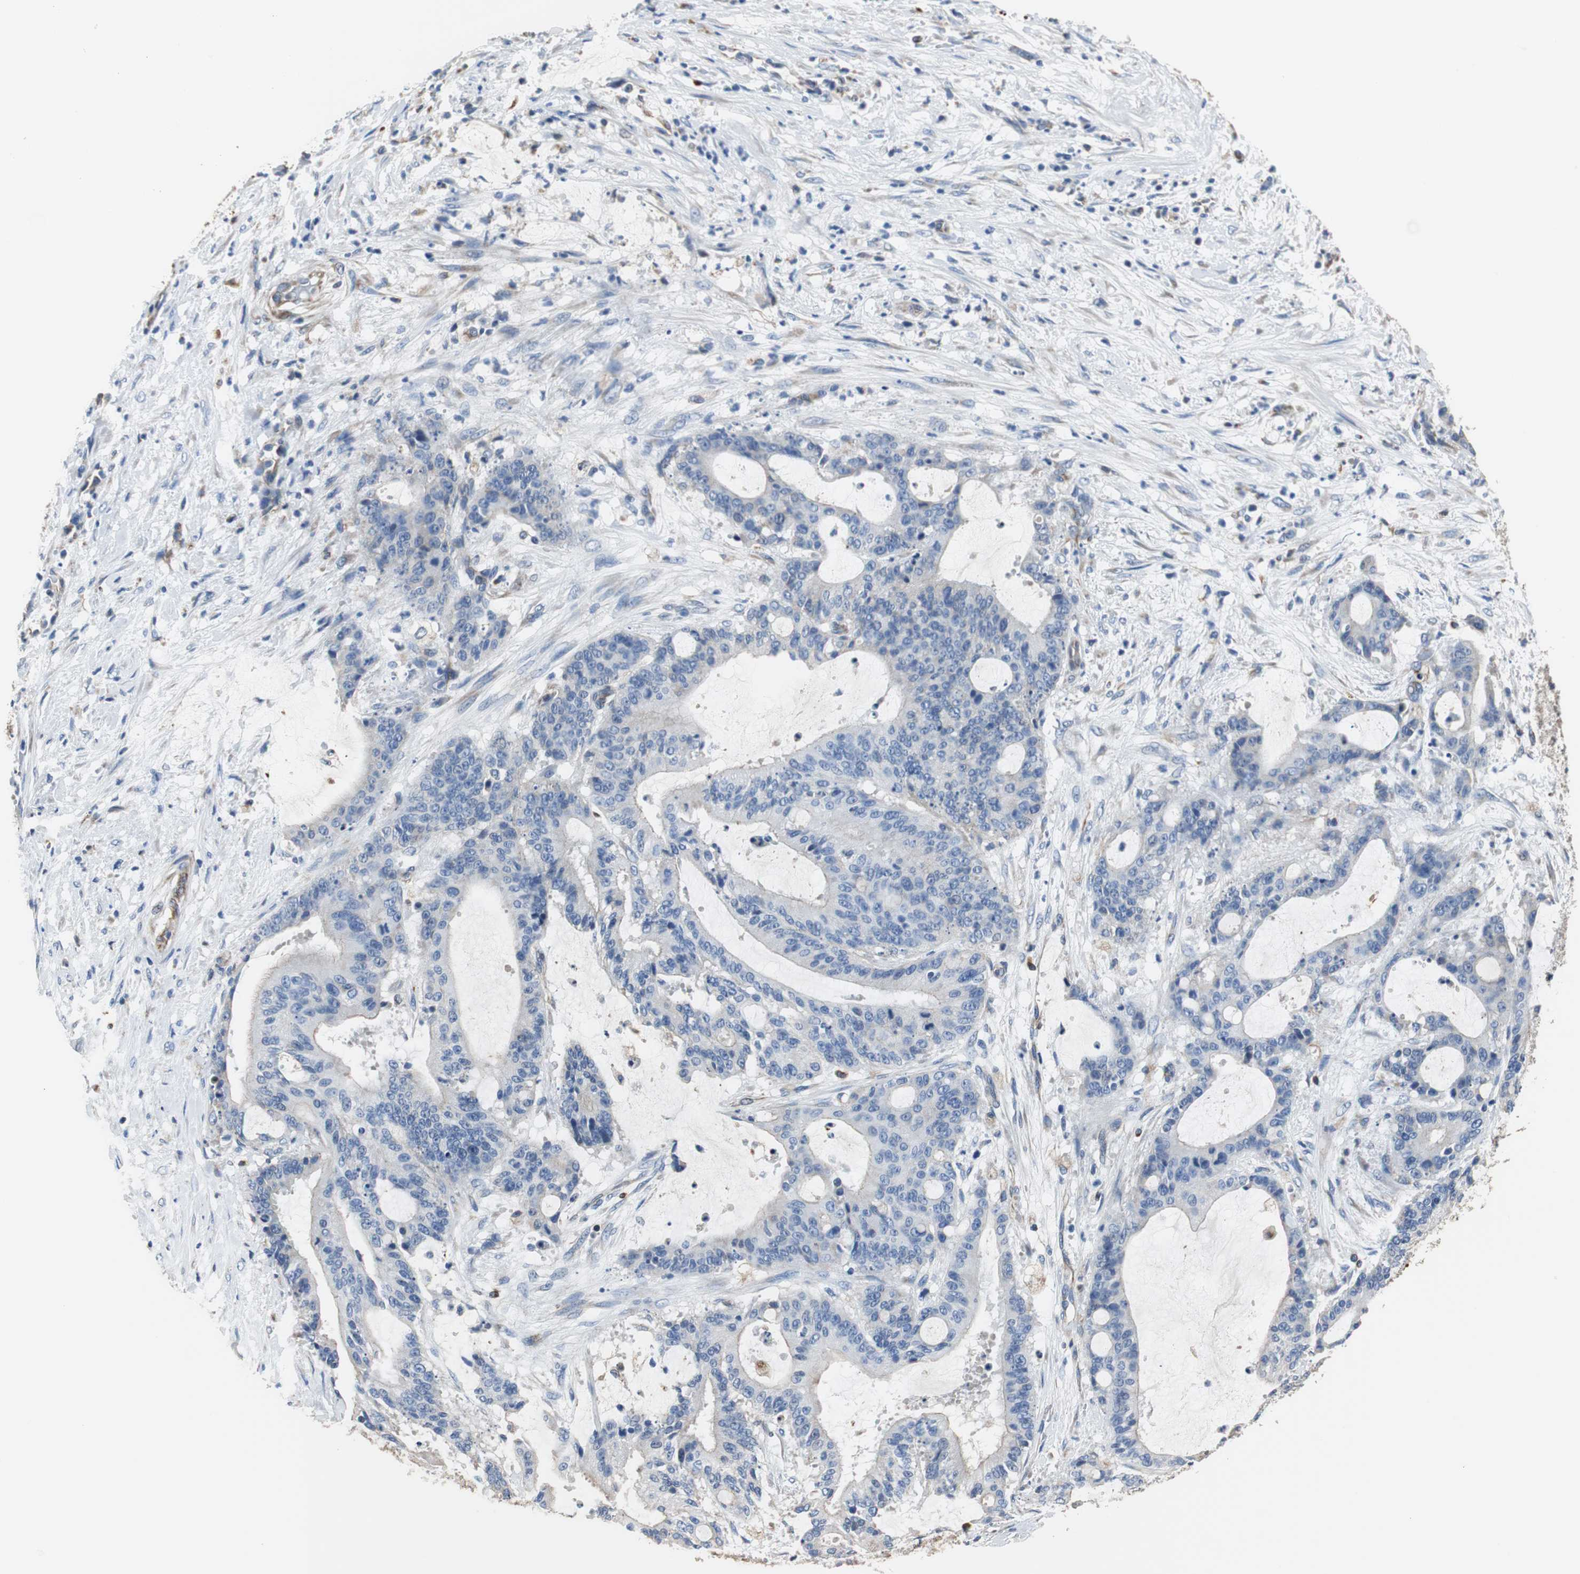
{"staining": {"intensity": "negative", "quantity": "none", "location": "none"}, "tissue": "liver cancer", "cell_type": "Tumor cells", "image_type": "cancer", "snomed": [{"axis": "morphology", "description": "Cholangiocarcinoma"}, {"axis": "topography", "description": "Liver"}], "caption": "There is no significant staining in tumor cells of cholangiocarcinoma (liver).", "gene": "PCK1", "patient": {"sex": "female", "age": 73}}